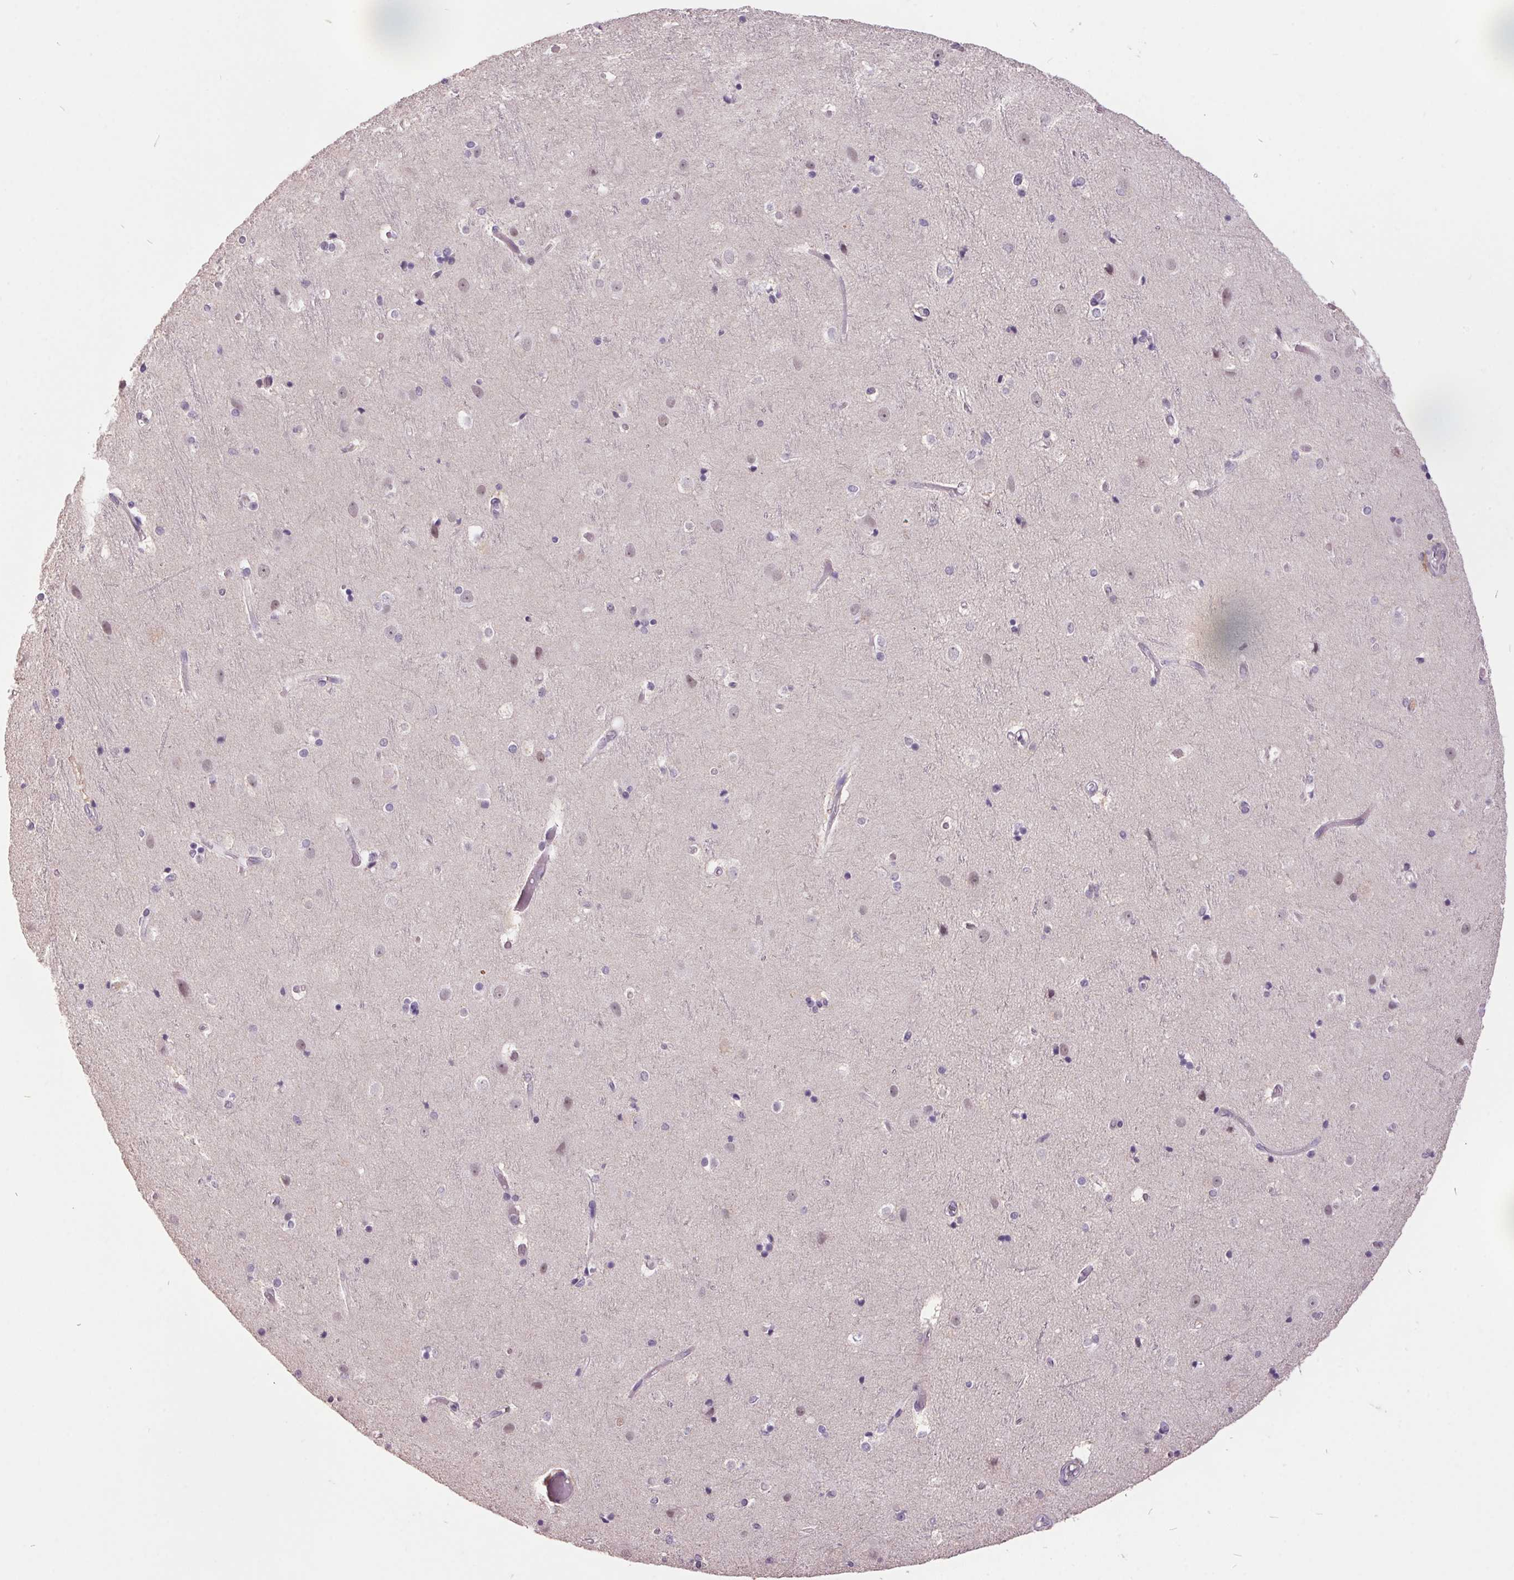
{"staining": {"intensity": "negative", "quantity": "none", "location": "none"}, "tissue": "cerebral cortex", "cell_type": "Endothelial cells", "image_type": "normal", "snomed": [{"axis": "morphology", "description": "Normal tissue, NOS"}, {"axis": "topography", "description": "Cerebral cortex"}], "caption": "DAB immunohistochemical staining of normal human cerebral cortex displays no significant positivity in endothelial cells. The staining was performed using DAB to visualize the protein expression in brown, while the nuclei were stained in blue with hematoxylin (Magnification: 20x).", "gene": "C2orf16", "patient": {"sex": "female", "age": 52}}